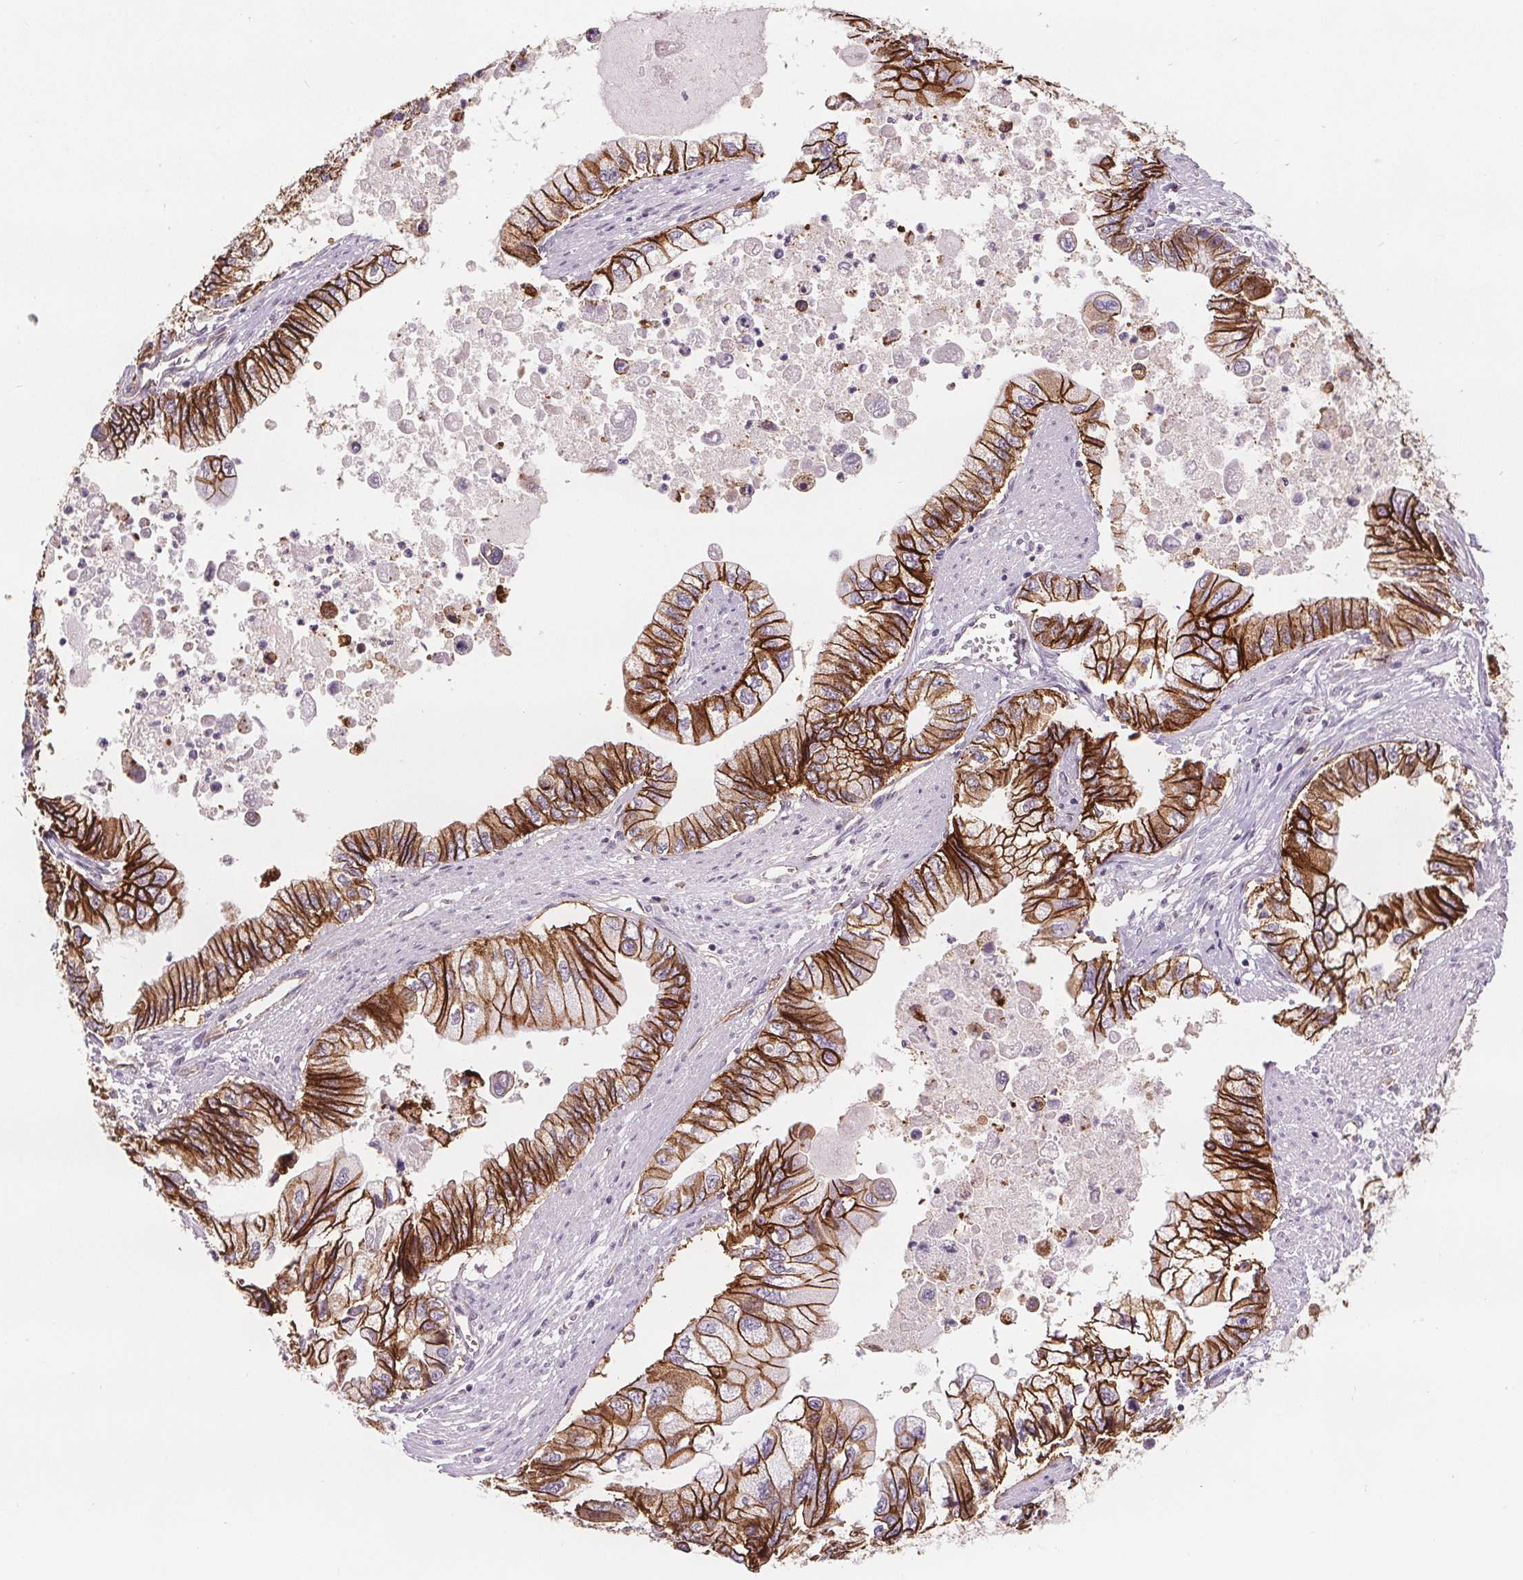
{"staining": {"intensity": "strong", "quantity": ">75%", "location": "cytoplasmic/membranous"}, "tissue": "stomach cancer", "cell_type": "Tumor cells", "image_type": "cancer", "snomed": [{"axis": "morphology", "description": "Adenocarcinoma, NOS"}, {"axis": "topography", "description": "Pancreas"}, {"axis": "topography", "description": "Stomach, upper"}], "caption": "Strong cytoplasmic/membranous expression is identified in about >75% of tumor cells in stomach cancer.", "gene": "ATP1A1", "patient": {"sex": "male", "age": 77}}